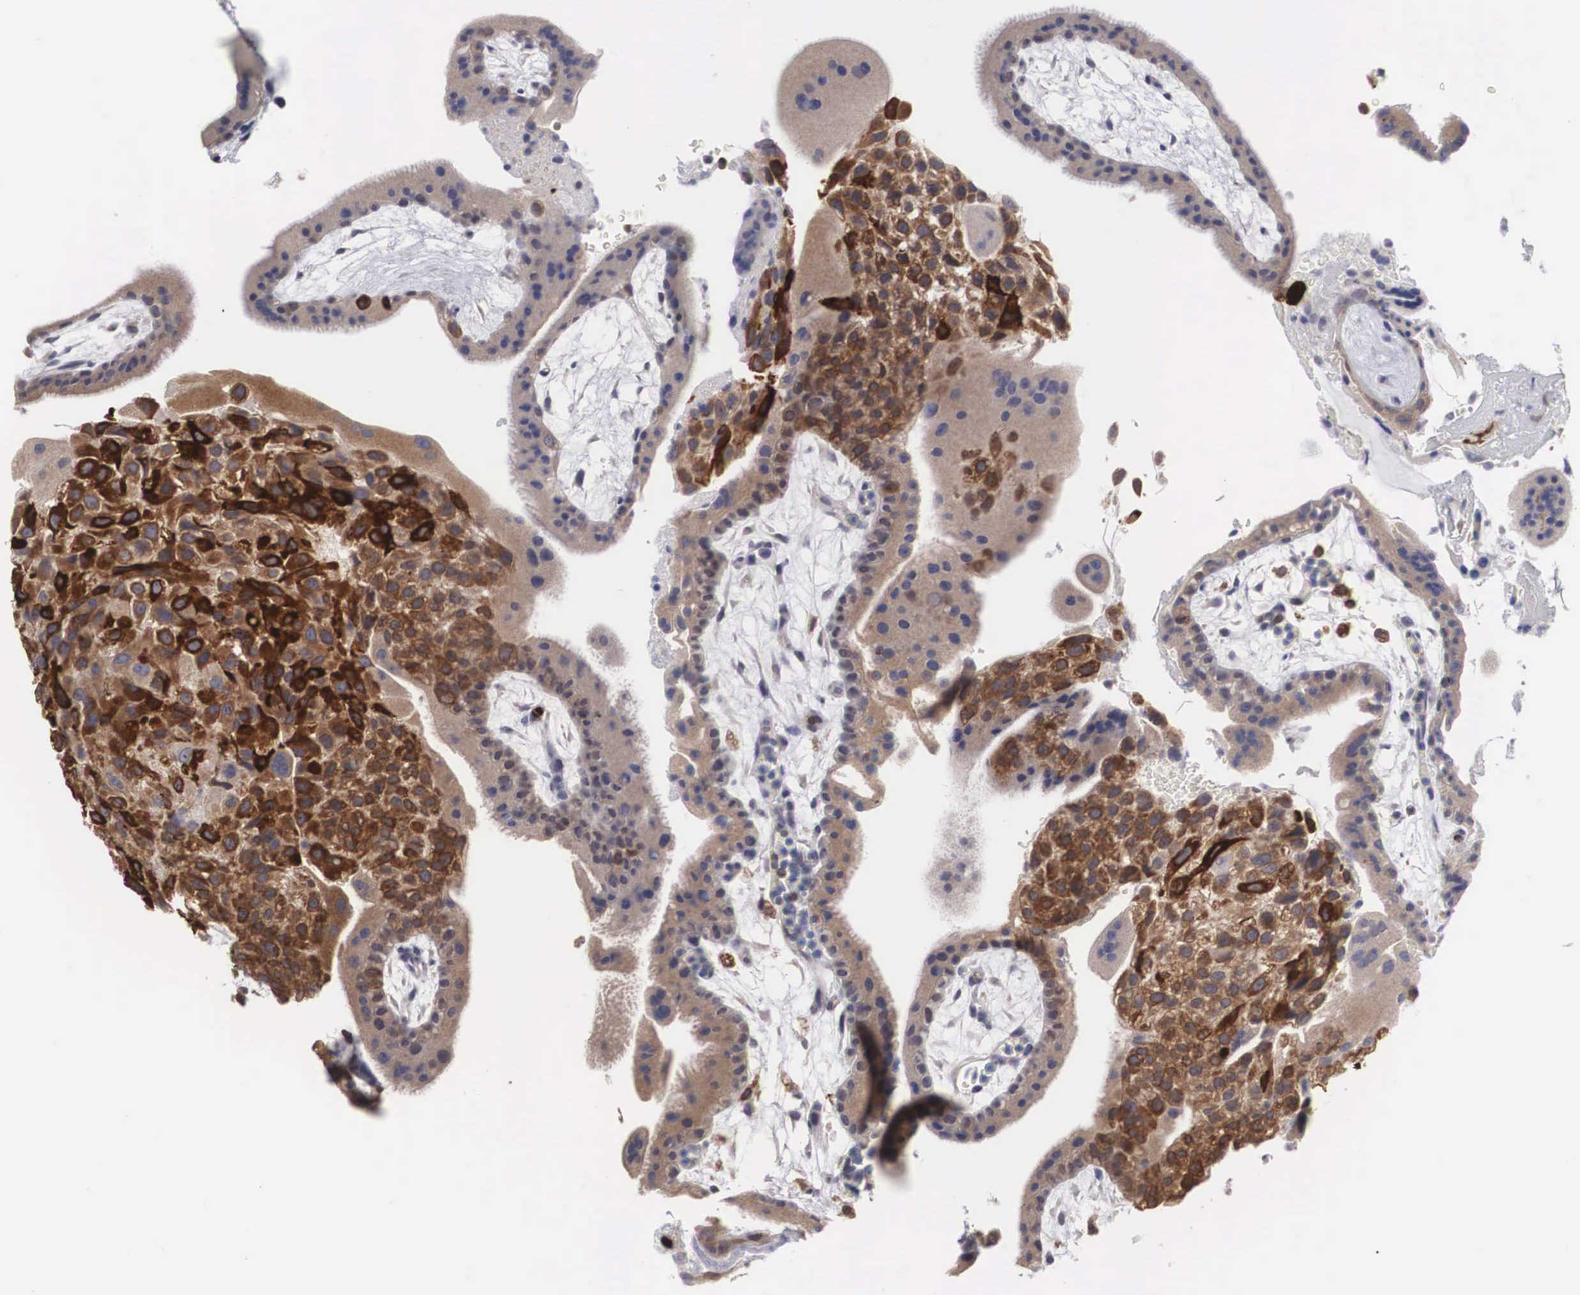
{"staining": {"intensity": "strong", "quantity": ">75%", "location": "cytoplasmic/membranous"}, "tissue": "placenta", "cell_type": "Decidual cells", "image_type": "normal", "snomed": [{"axis": "morphology", "description": "Normal tissue, NOS"}, {"axis": "topography", "description": "Placenta"}], "caption": "A high-resolution histopathology image shows immunohistochemistry staining of normal placenta, which displays strong cytoplasmic/membranous staining in approximately >75% of decidual cells. (DAB = brown stain, brightfield microscopy at high magnification).", "gene": "HMOX1", "patient": {"sex": "female", "age": 19}}